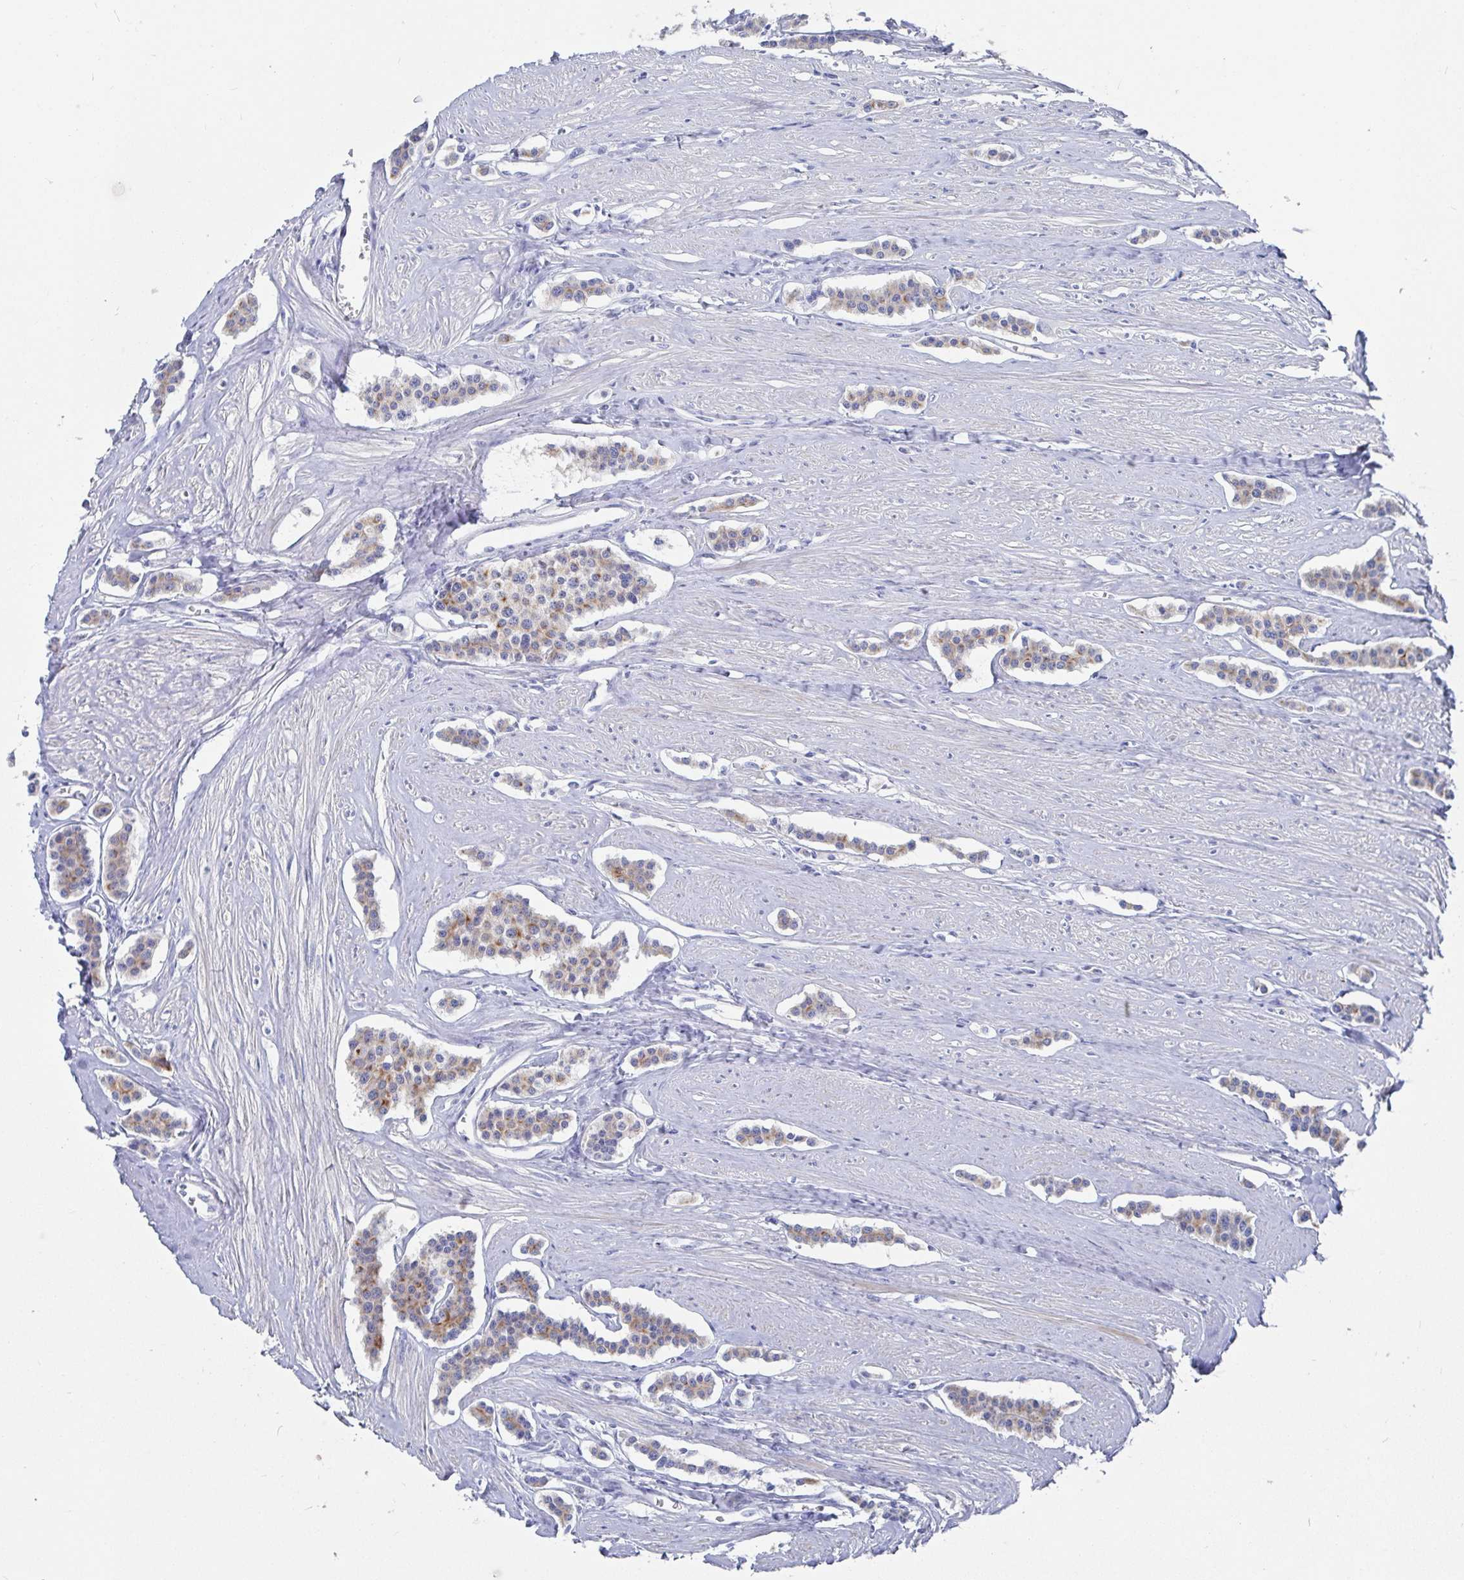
{"staining": {"intensity": "moderate", "quantity": "<25%", "location": "cytoplasmic/membranous"}, "tissue": "carcinoid", "cell_type": "Tumor cells", "image_type": "cancer", "snomed": [{"axis": "morphology", "description": "Carcinoid, malignant, NOS"}, {"axis": "topography", "description": "Small intestine"}], "caption": "Protein staining of carcinoid tissue demonstrates moderate cytoplasmic/membranous expression in approximately <25% of tumor cells.", "gene": "GPR148", "patient": {"sex": "male", "age": 60}}